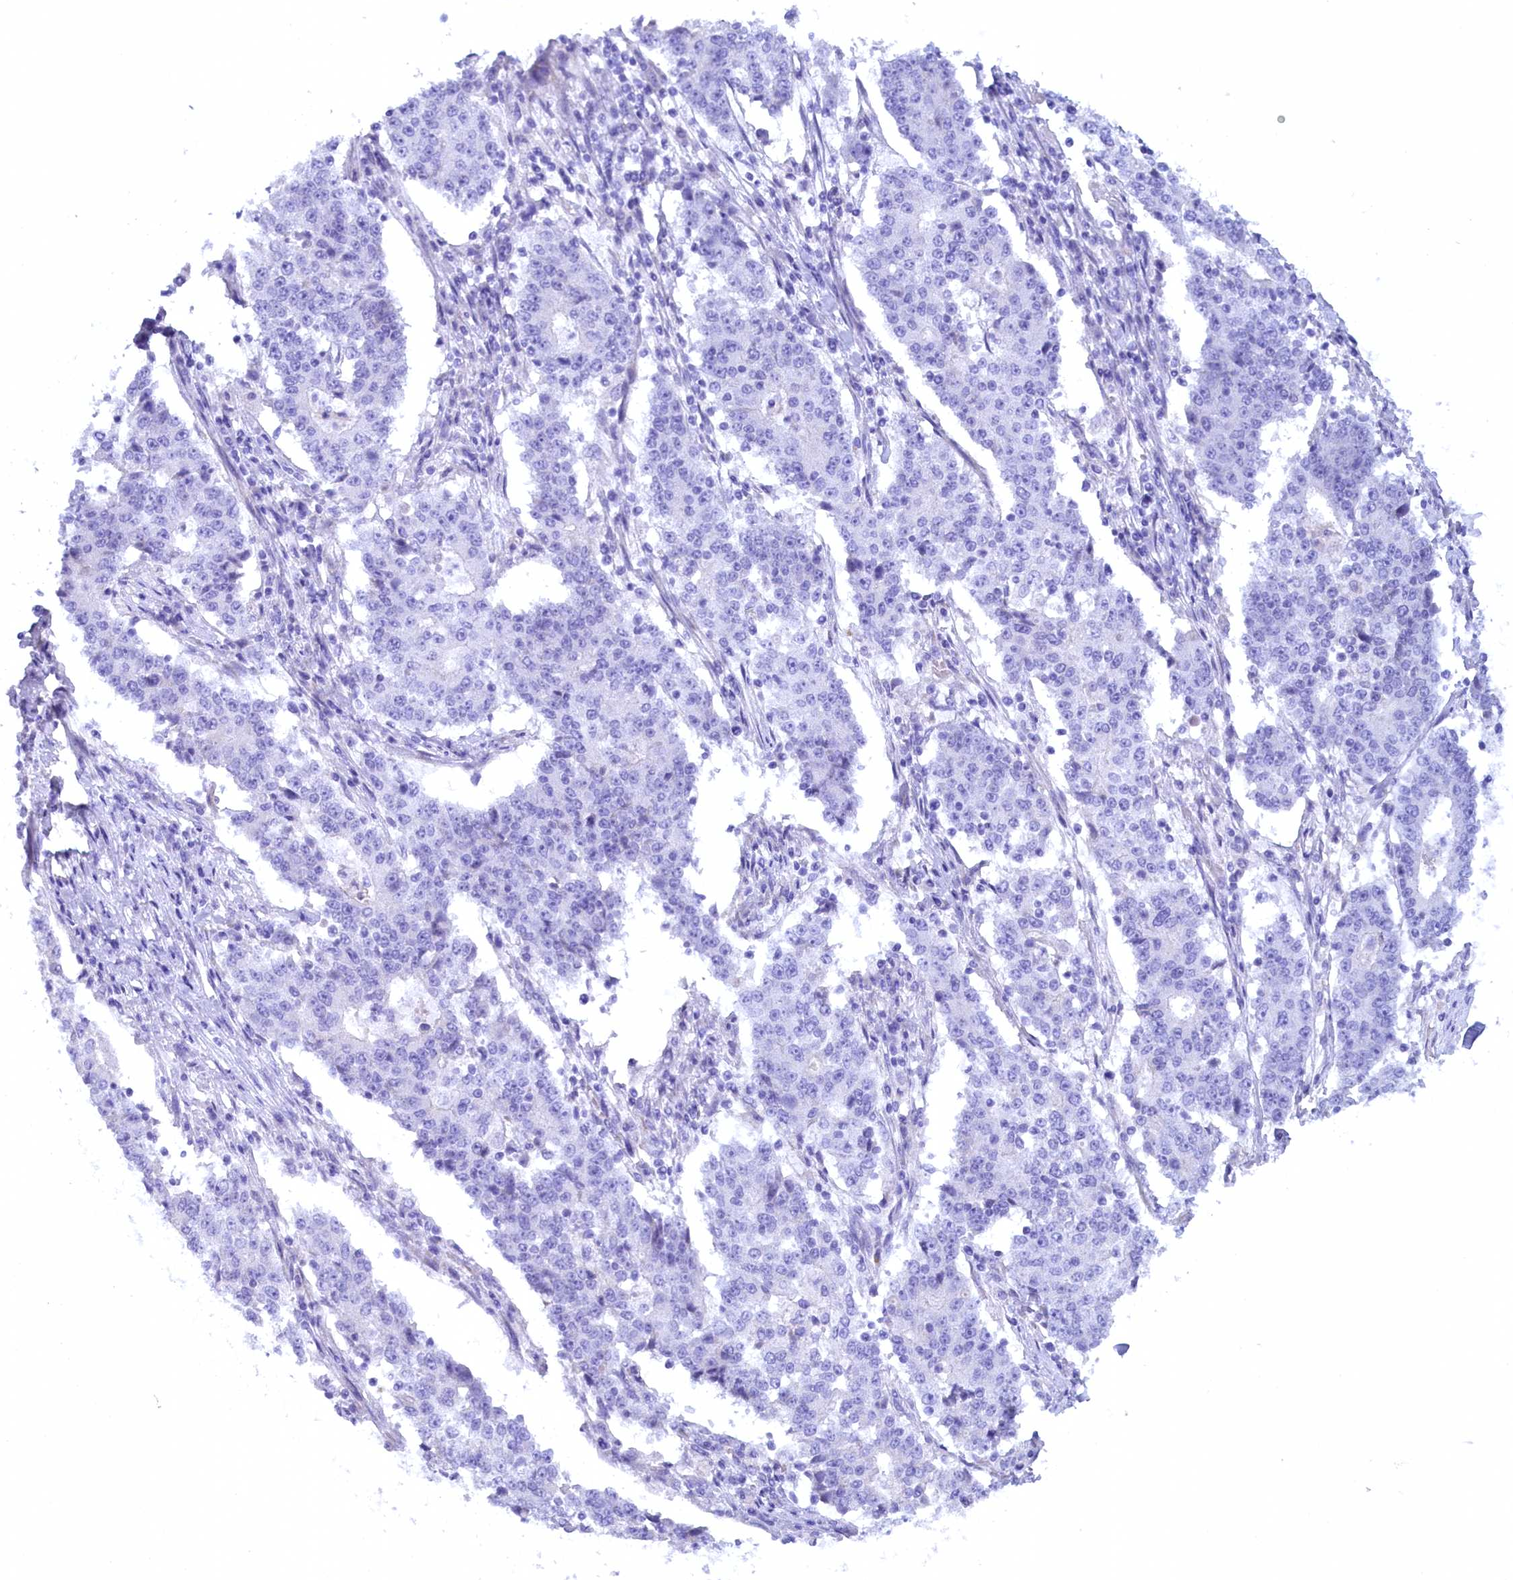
{"staining": {"intensity": "negative", "quantity": "none", "location": "none"}, "tissue": "stomach cancer", "cell_type": "Tumor cells", "image_type": "cancer", "snomed": [{"axis": "morphology", "description": "Adenocarcinoma, NOS"}, {"axis": "topography", "description": "Stomach"}], "caption": "This is a photomicrograph of immunohistochemistry (IHC) staining of stomach cancer (adenocarcinoma), which shows no expression in tumor cells. (Brightfield microscopy of DAB immunohistochemistry (IHC) at high magnification).", "gene": "ZSWIM4", "patient": {"sex": "male", "age": 59}}